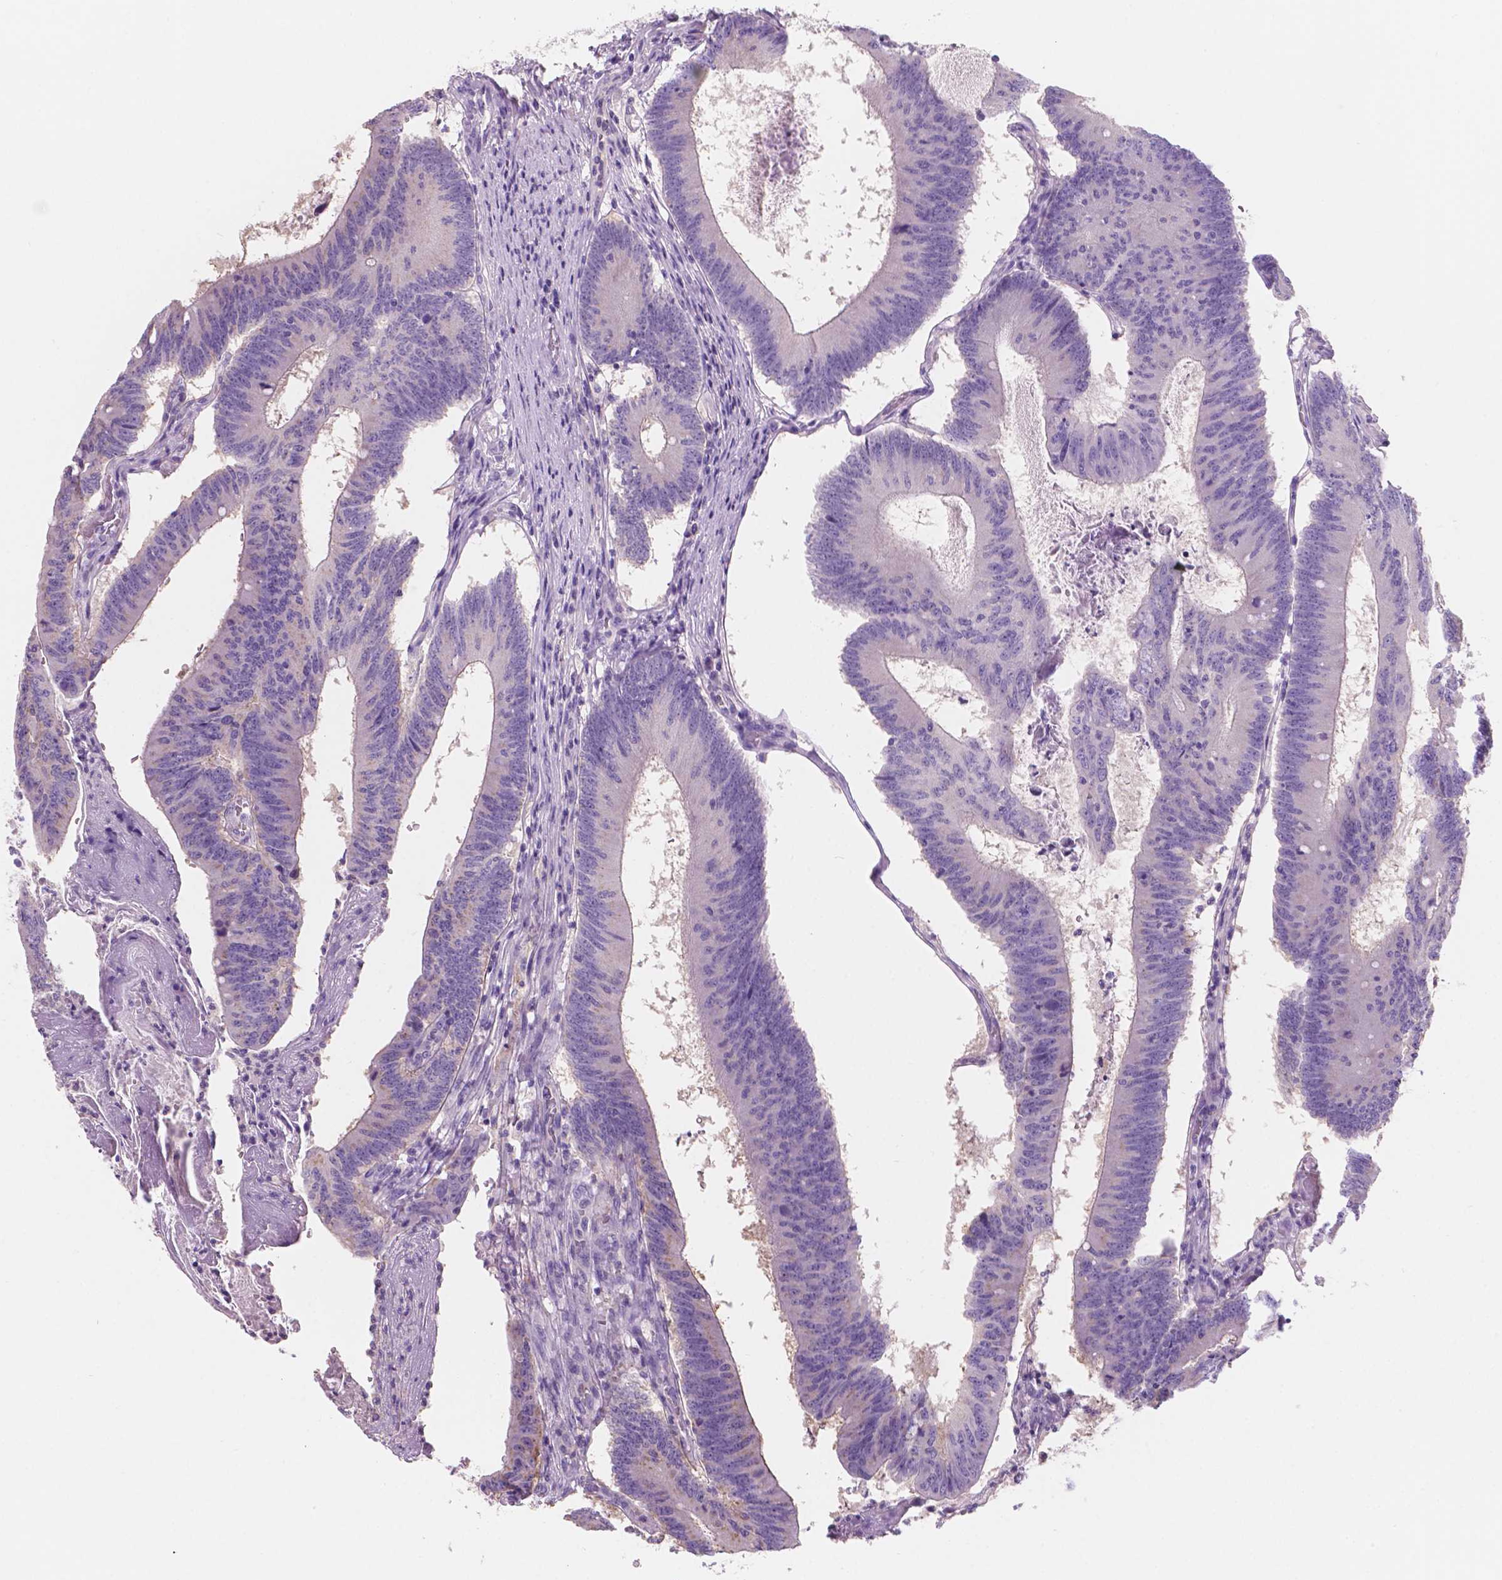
{"staining": {"intensity": "negative", "quantity": "none", "location": "none"}, "tissue": "colorectal cancer", "cell_type": "Tumor cells", "image_type": "cancer", "snomed": [{"axis": "morphology", "description": "Adenocarcinoma, NOS"}, {"axis": "topography", "description": "Colon"}], "caption": "IHC of human adenocarcinoma (colorectal) exhibits no positivity in tumor cells. (Brightfield microscopy of DAB (3,3'-diaminobenzidine) immunohistochemistry at high magnification).", "gene": "SBSN", "patient": {"sex": "female", "age": 70}}